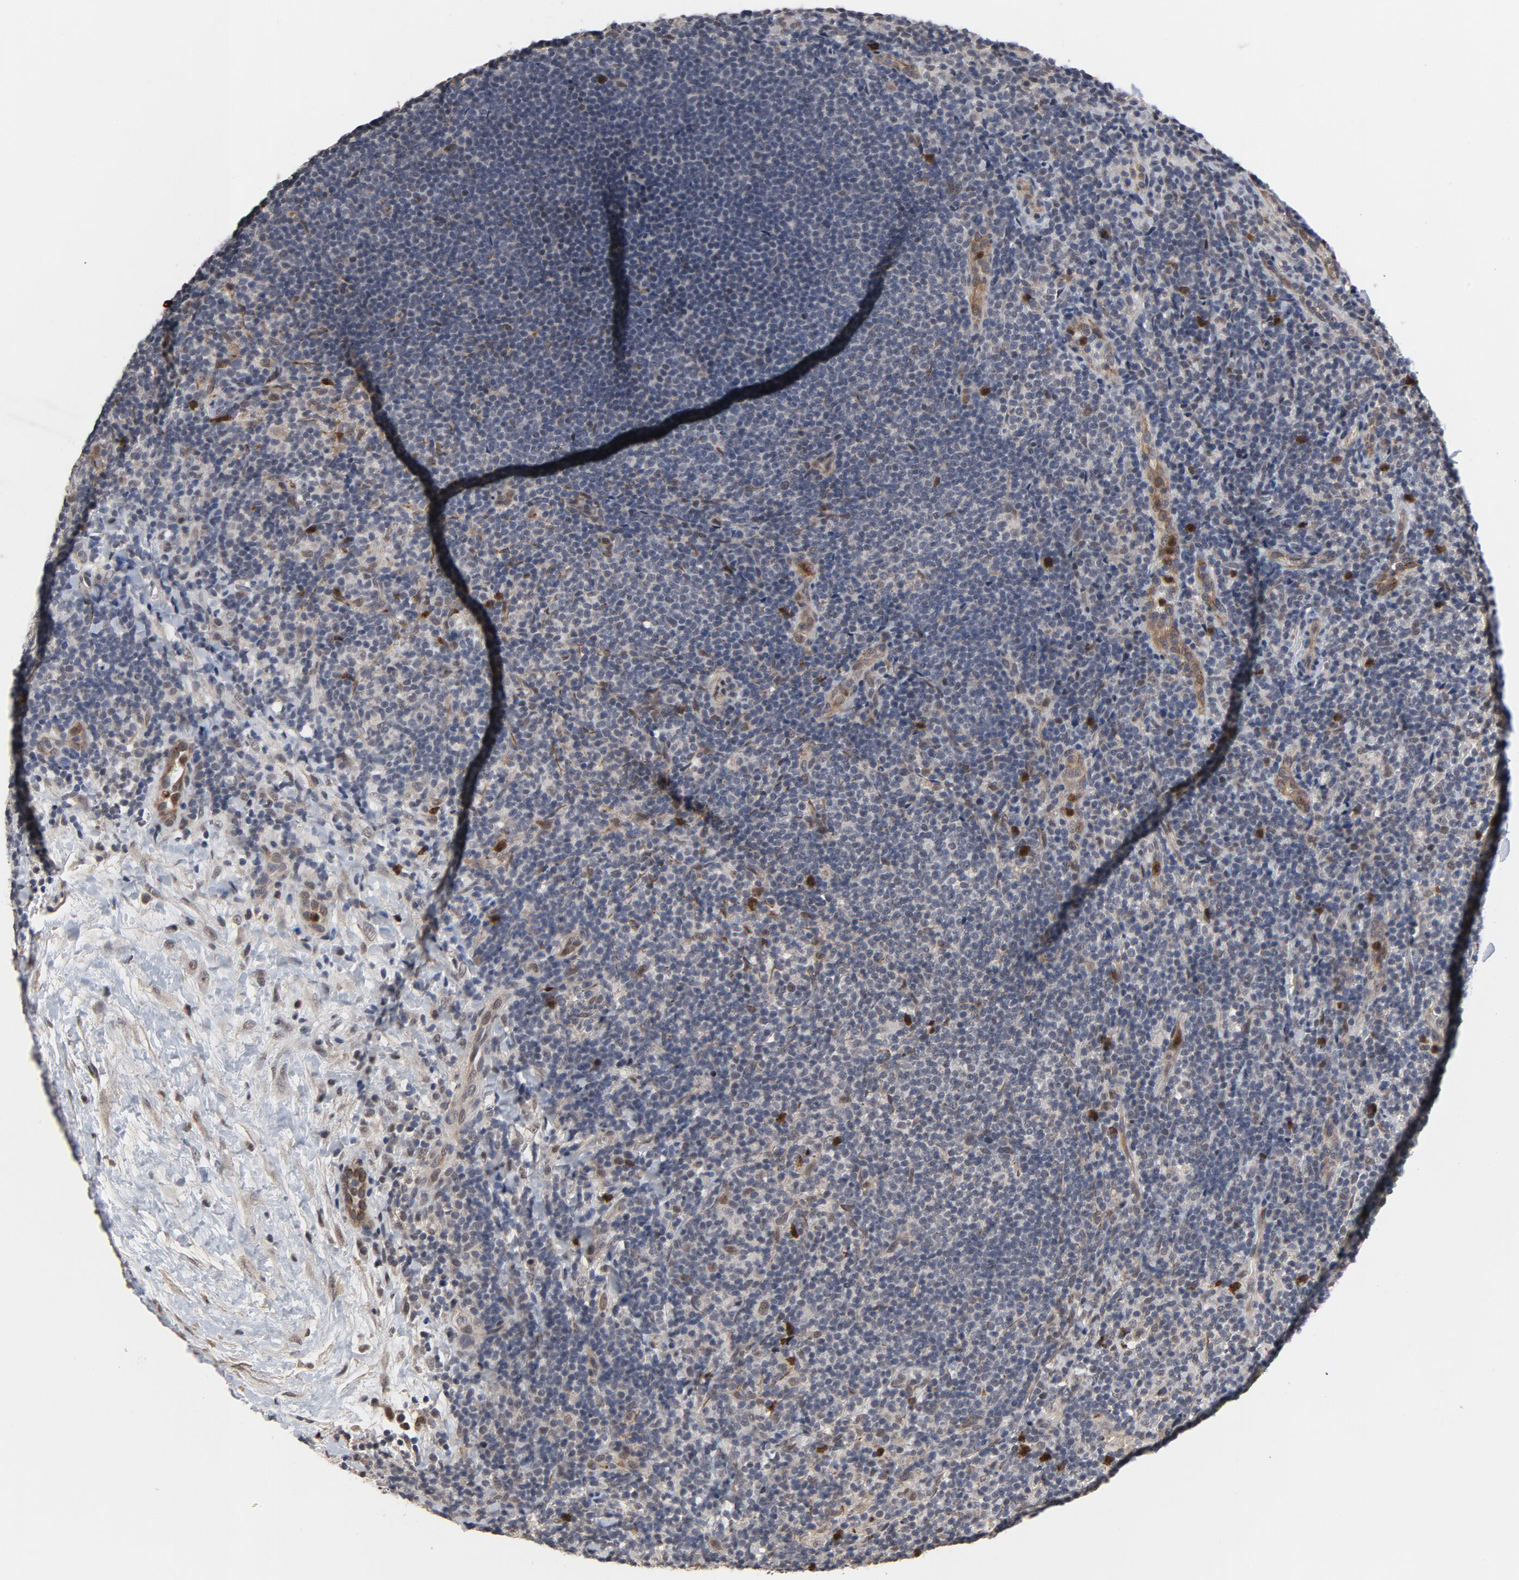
{"staining": {"intensity": "negative", "quantity": "none", "location": "none"}, "tissue": "lymphoma", "cell_type": "Tumor cells", "image_type": "cancer", "snomed": [{"axis": "morphology", "description": "Malignant lymphoma, non-Hodgkin's type, Low grade"}, {"axis": "topography", "description": "Lymph node"}], "caption": "The immunohistochemistry histopathology image has no significant expression in tumor cells of low-grade malignant lymphoma, non-Hodgkin's type tissue.", "gene": "RTL5", "patient": {"sex": "female", "age": 76}}